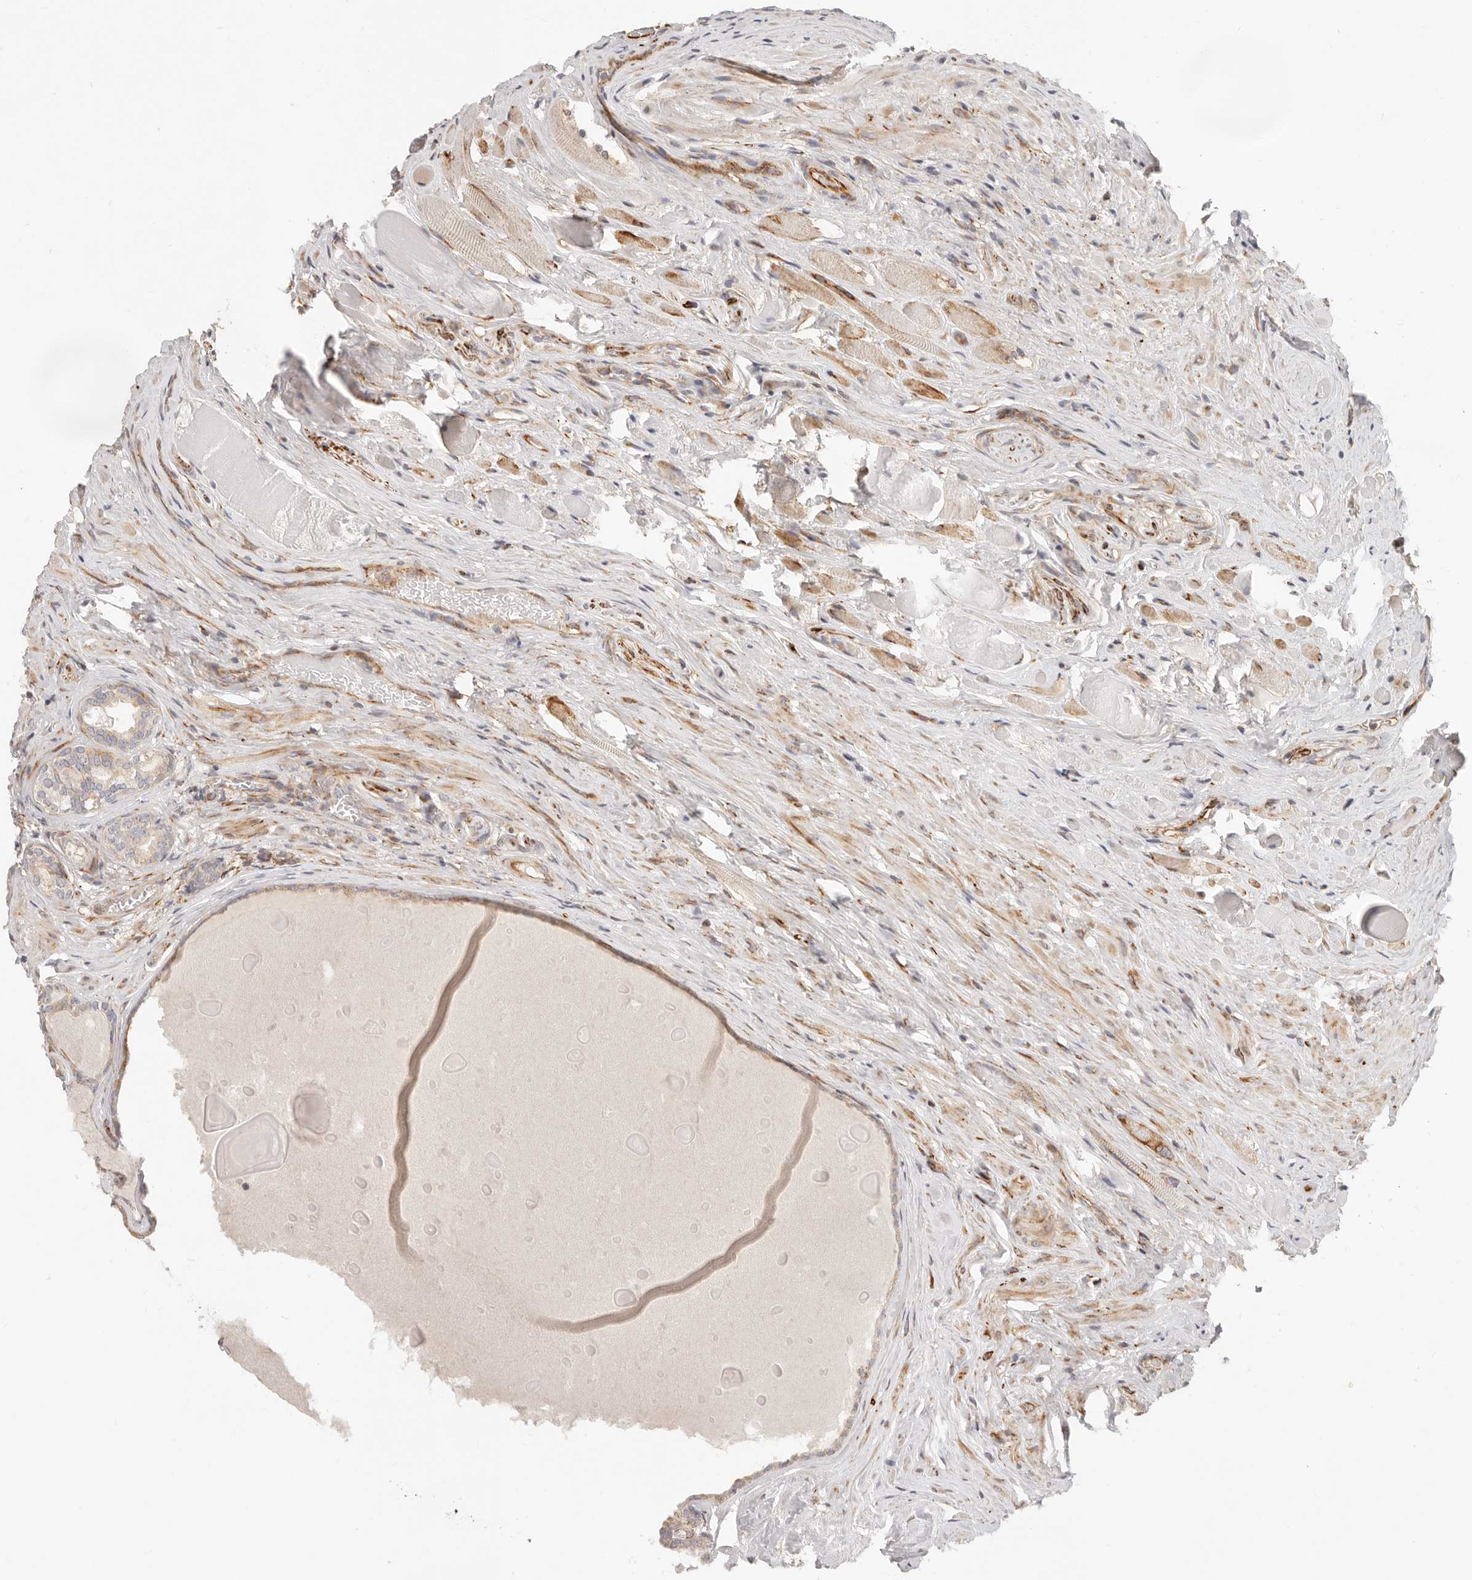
{"staining": {"intensity": "negative", "quantity": "none", "location": "none"}, "tissue": "prostate cancer", "cell_type": "Tumor cells", "image_type": "cancer", "snomed": [{"axis": "morphology", "description": "Adenocarcinoma, Low grade"}, {"axis": "topography", "description": "Prostate"}], "caption": "IHC of prostate low-grade adenocarcinoma shows no positivity in tumor cells.", "gene": "SASS6", "patient": {"sex": "male", "age": 72}}